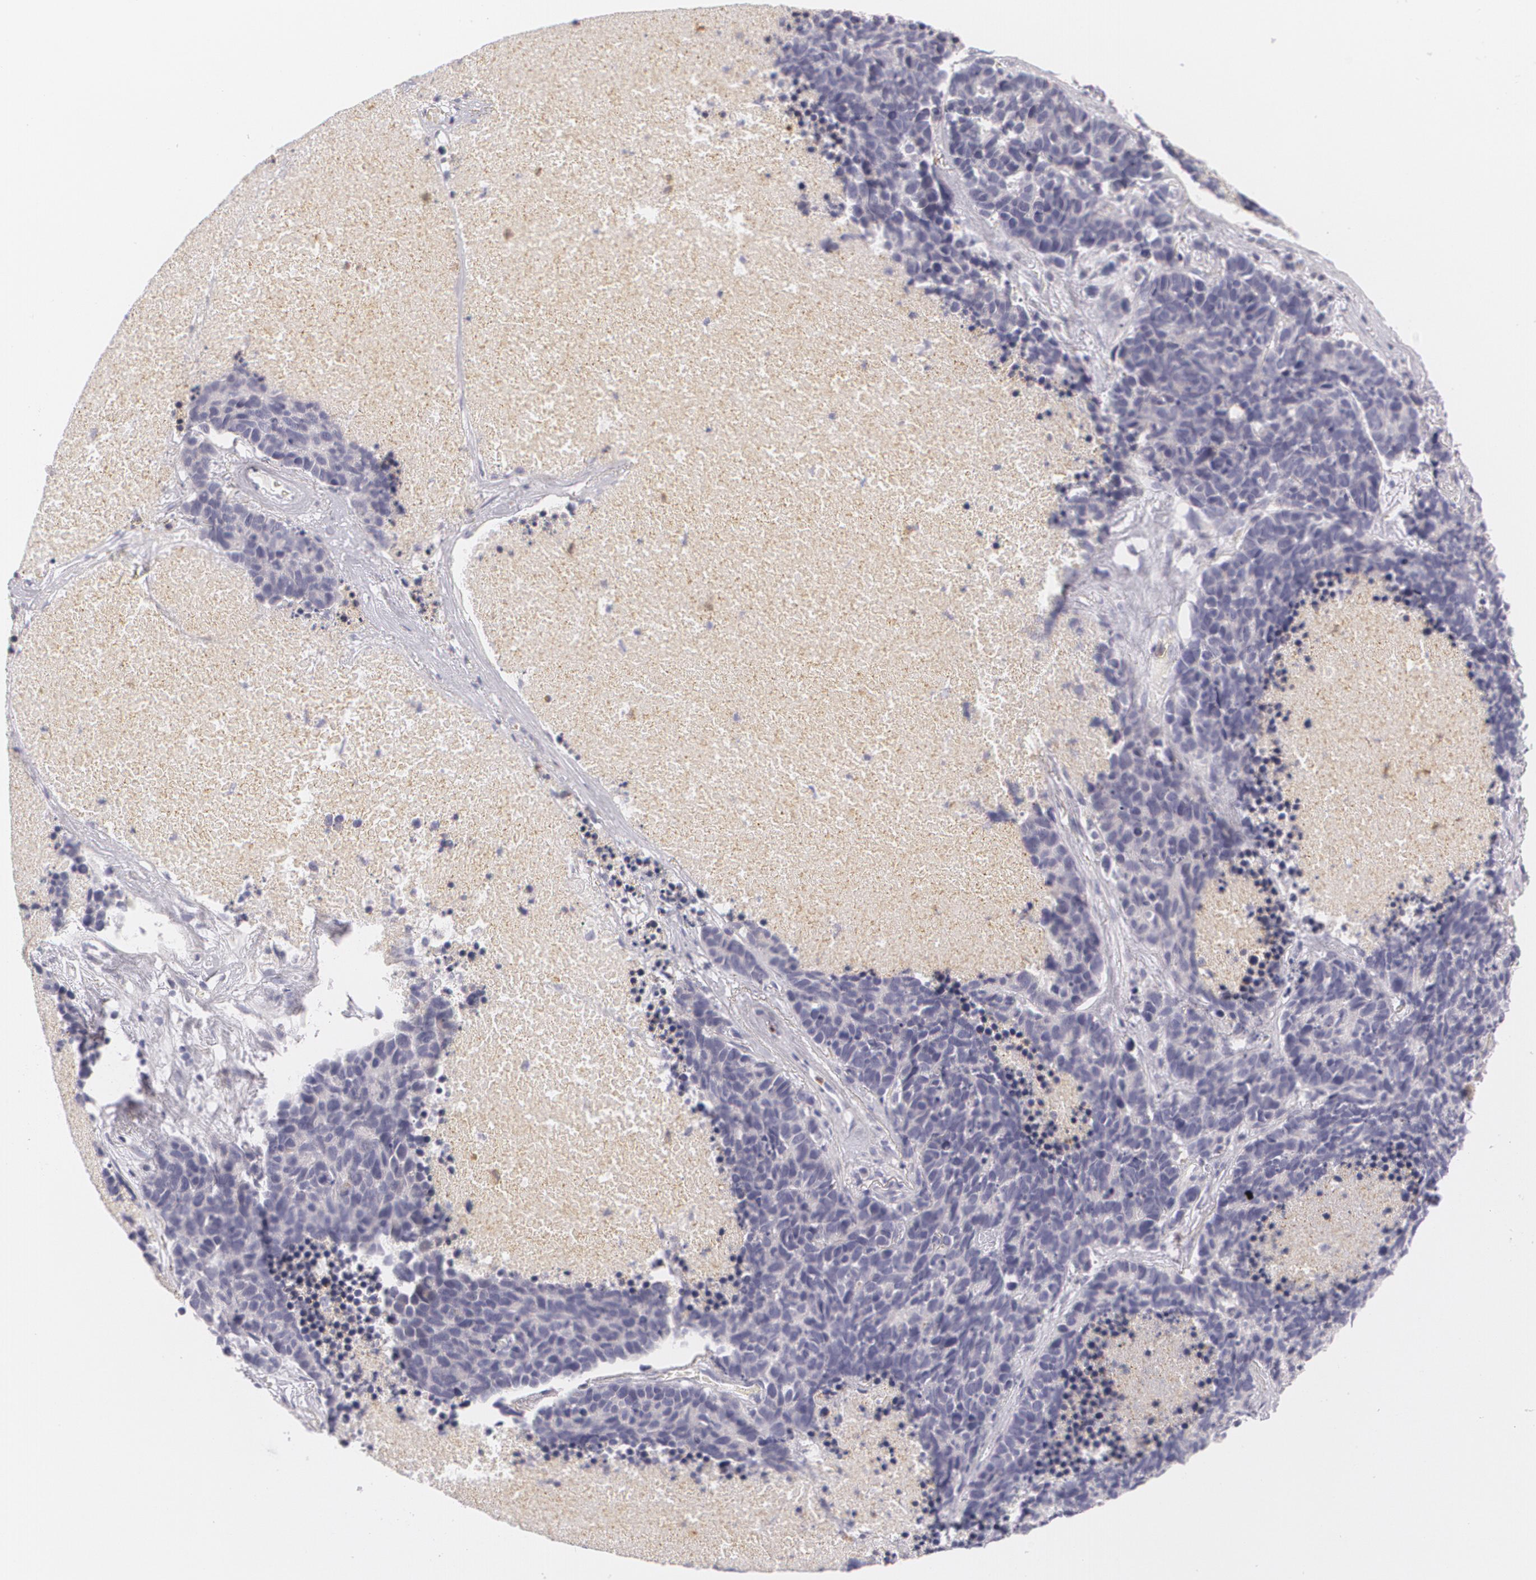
{"staining": {"intensity": "negative", "quantity": "none", "location": "none"}, "tissue": "lung cancer", "cell_type": "Tumor cells", "image_type": "cancer", "snomed": [{"axis": "morphology", "description": "Neoplasm, malignant, NOS"}, {"axis": "topography", "description": "Lung"}], "caption": "There is no significant expression in tumor cells of lung cancer. Nuclei are stained in blue.", "gene": "FAM181A", "patient": {"sex": "female", "age": 75}}